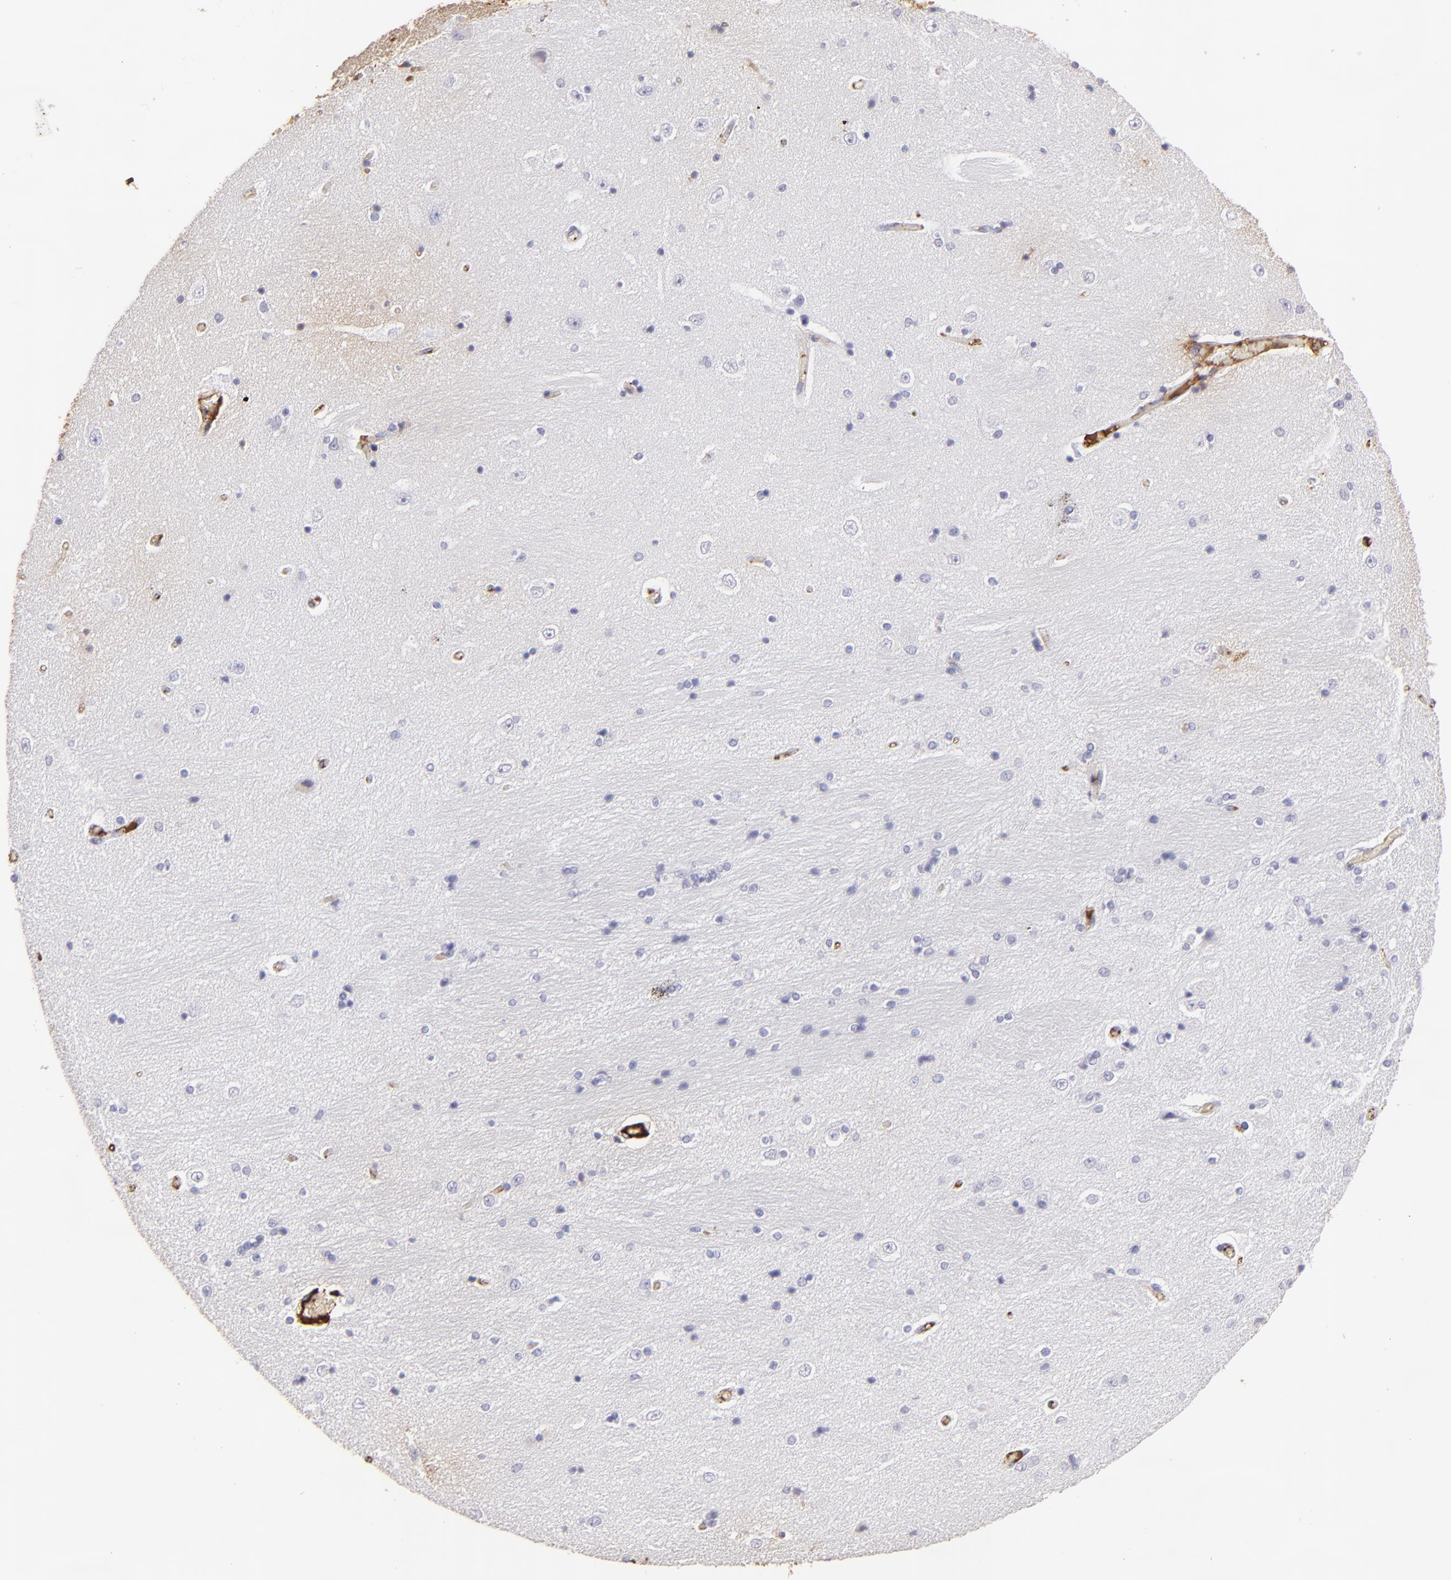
{"staining": {"intensity": "negative", "quantity": "none", "location": "none"}, "tissue": "hippocampus", "cell_type": "Glial cells", "image_type": "normal", "snomed": [{"axis": "morphology", "description": "Normal tissue, NOS"}, {"axis": "topography", "description": "Hippocampus"}], "caption": "IHC histopathology image of unremarkable human hippocampus stained for a protein (brown), which shows no positivity in glial cells. (DAB immunohistochemistry, high magnification).", "gene": "FGB", "patient": {"sex": "female", "age": 54}}